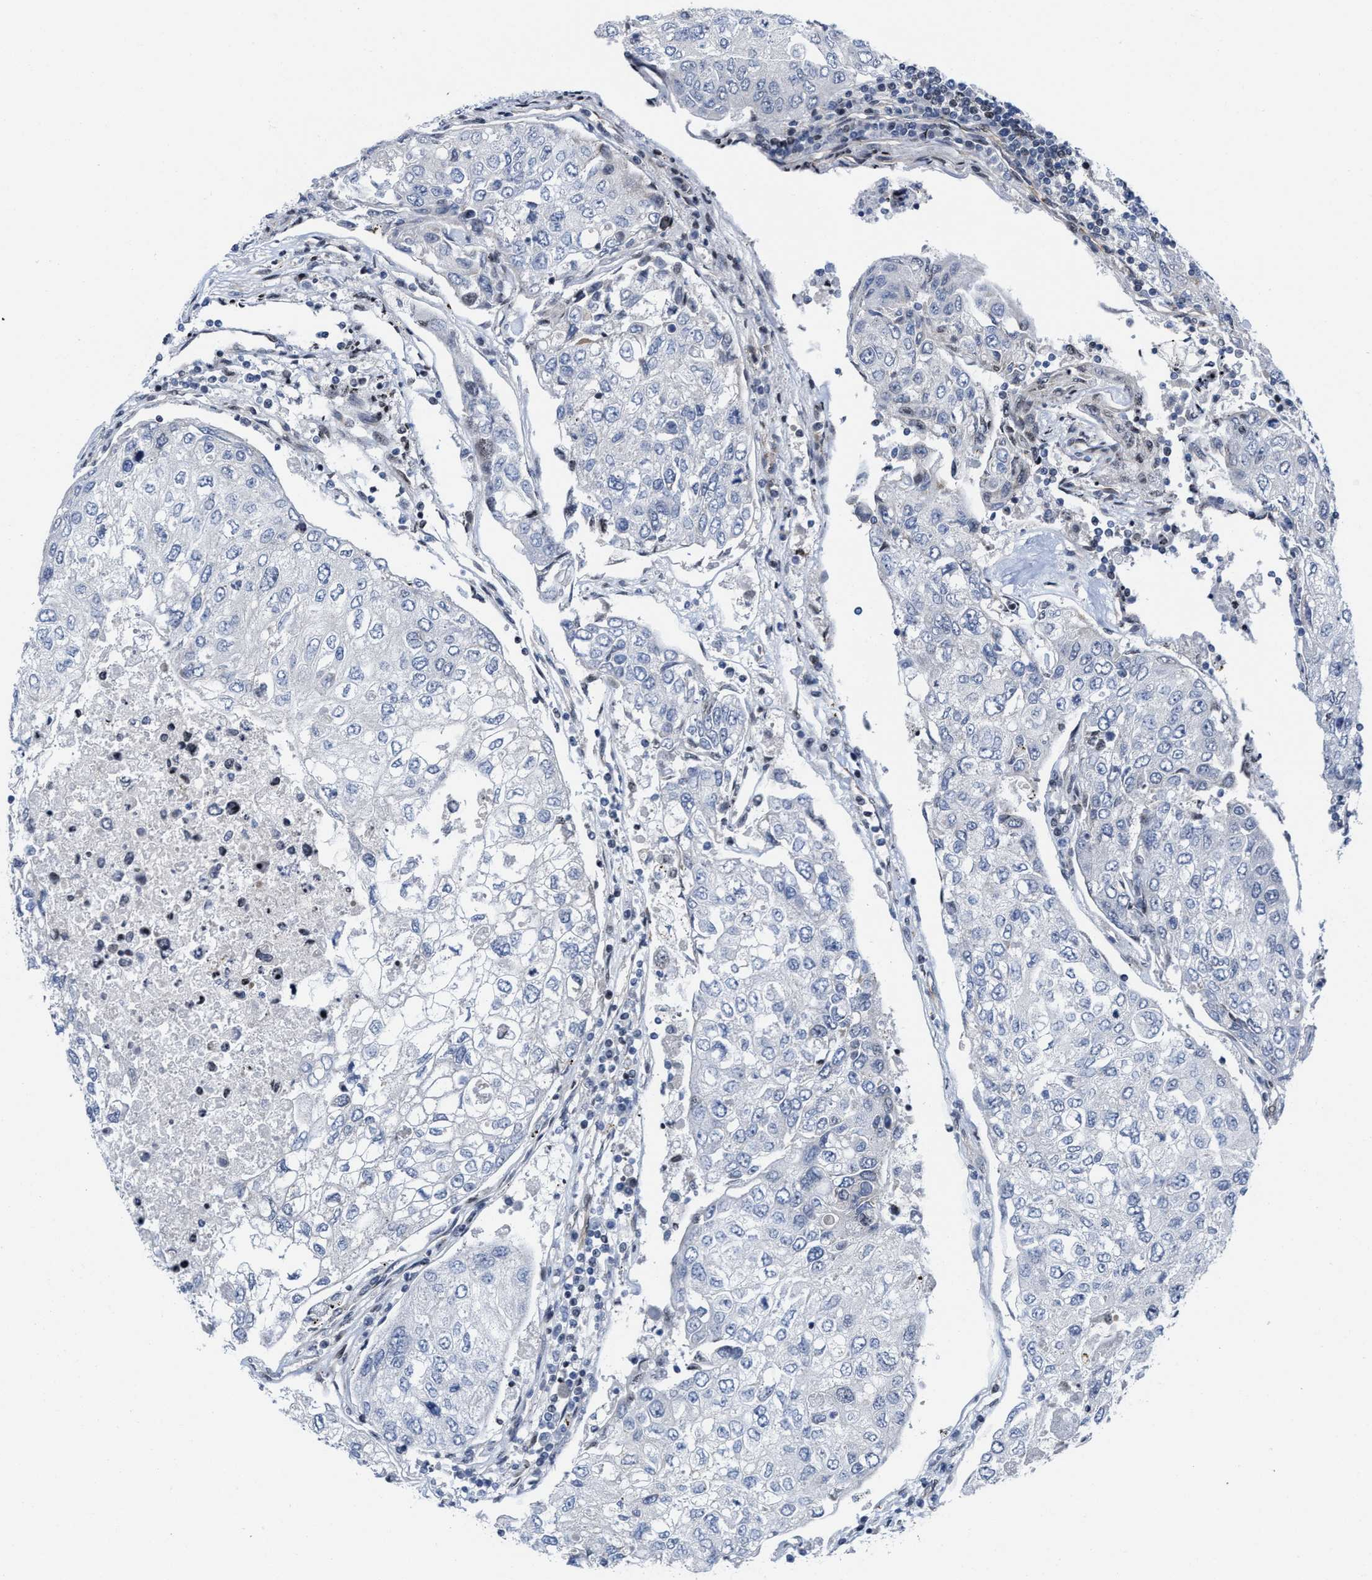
{"staining": {"intensity": "negative", "quantity": "none", "location": "none"}, "tissue": "urothelial cancer", "cell_type": "Tumor cells", "image_type": "cancer", "snomed": [{"axis": "morphology", "description": "Urothelial carcinoma, High grade"}, {"axis": "topography", "description": "Lymph node"}, {"axis": "topography", "description": "Urinary bladder"}], "caption": "Immunohistochemistry photomicrograph of human urothelial cancer stained for a protein (brown), which exhibits no expression in tumor cells.", "gene": "TGFB1I1", "patient": {"sex": "male", "age": 51}}